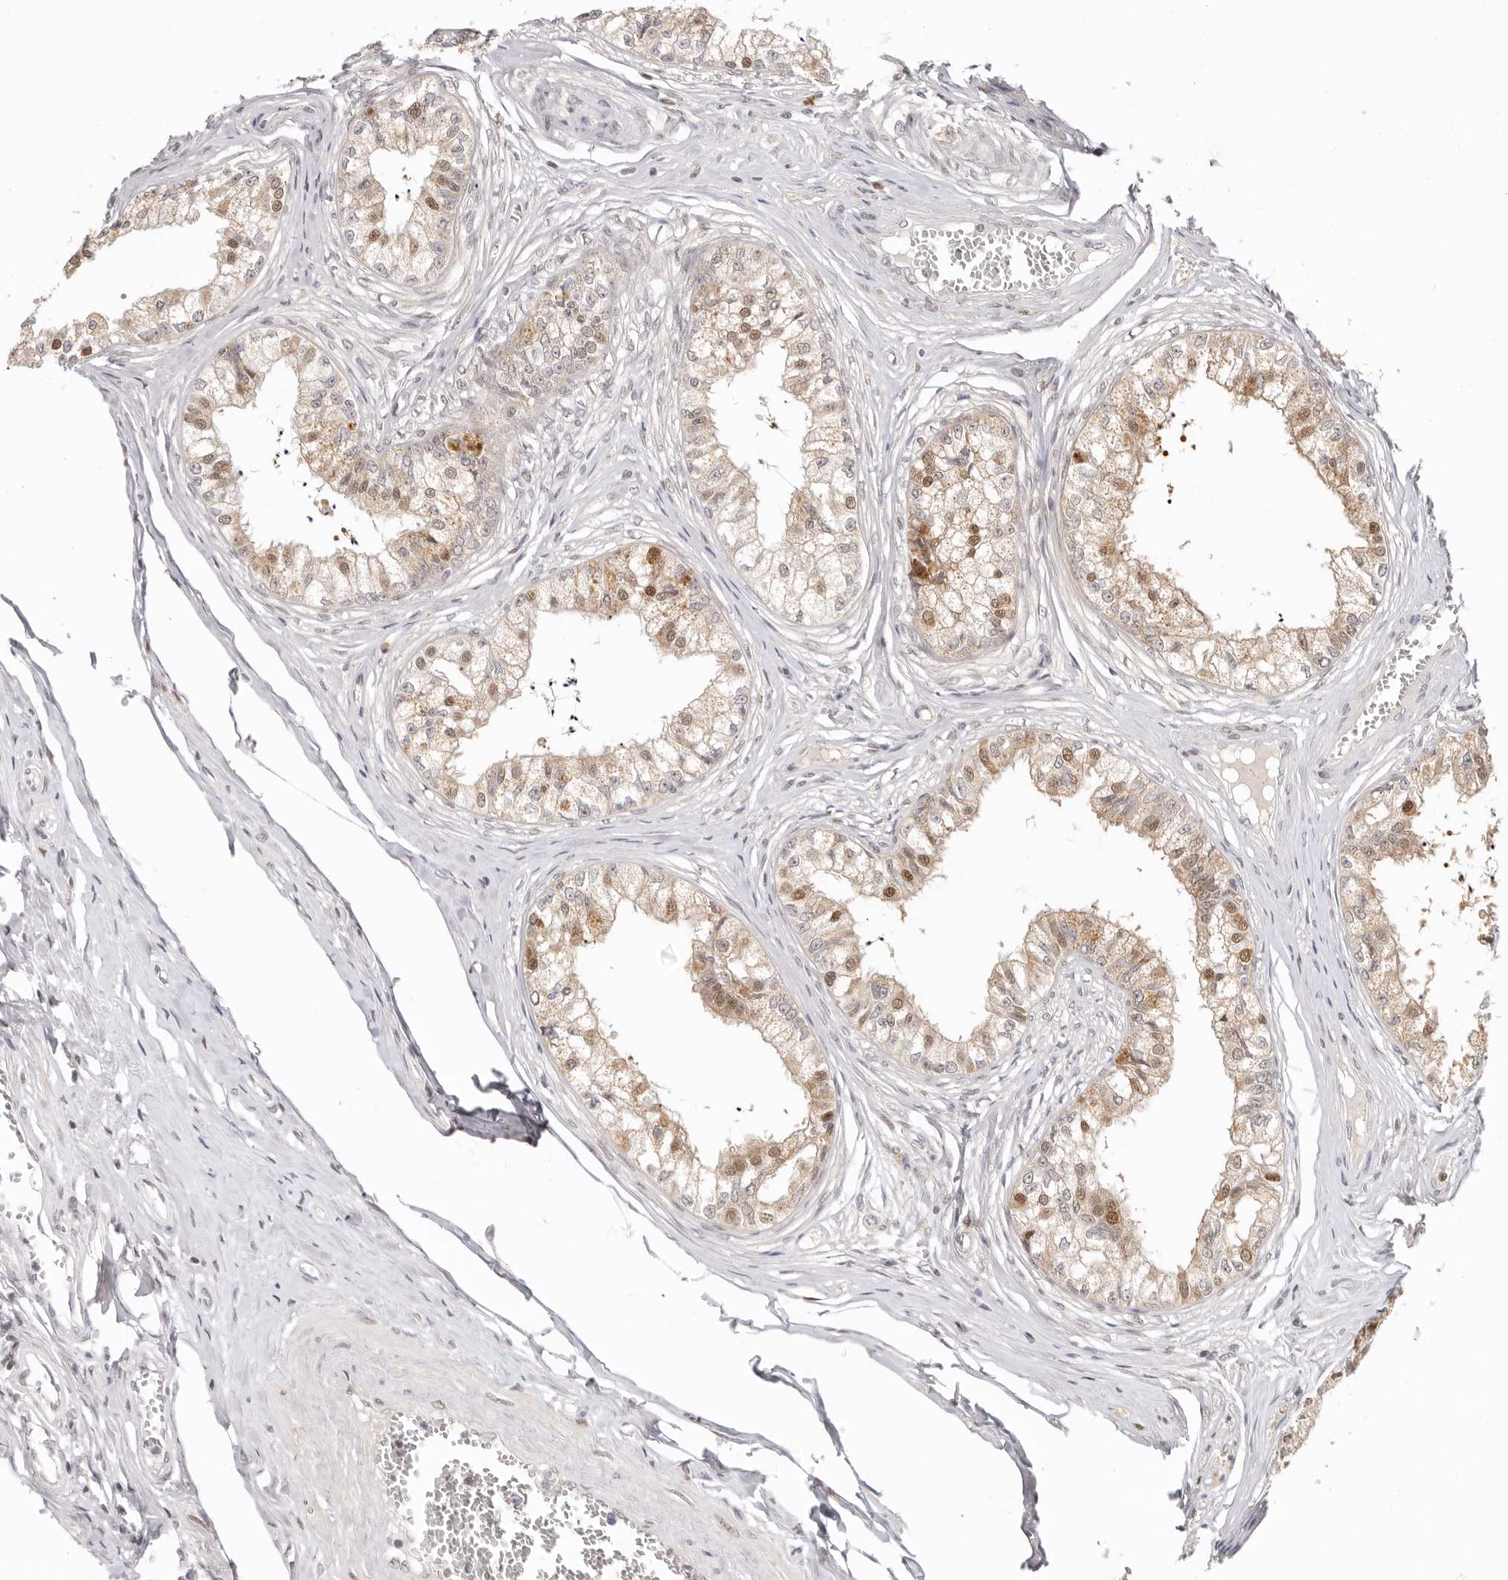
{"staining": {"intensity": "moderate", "quantity": ">75%", "location": "cytoplasmic/membranous,nuclear"}, "tissue": "epididymis", "cell_type": "Glandular cells", "image_type": "normal", "snomed": [{"axis": "morphology", "description": "Normal tissue, NOS"}, {"axis": "topography", "description": "Epididymis"}], "caption": "Protein staining shows moderate cytoplasmic/membranous,nuclear staining in approximately >75% of glandular cells in benign epididymis.", "gene": "LARP7", "patient": {"sex": "male", "age": 79}}